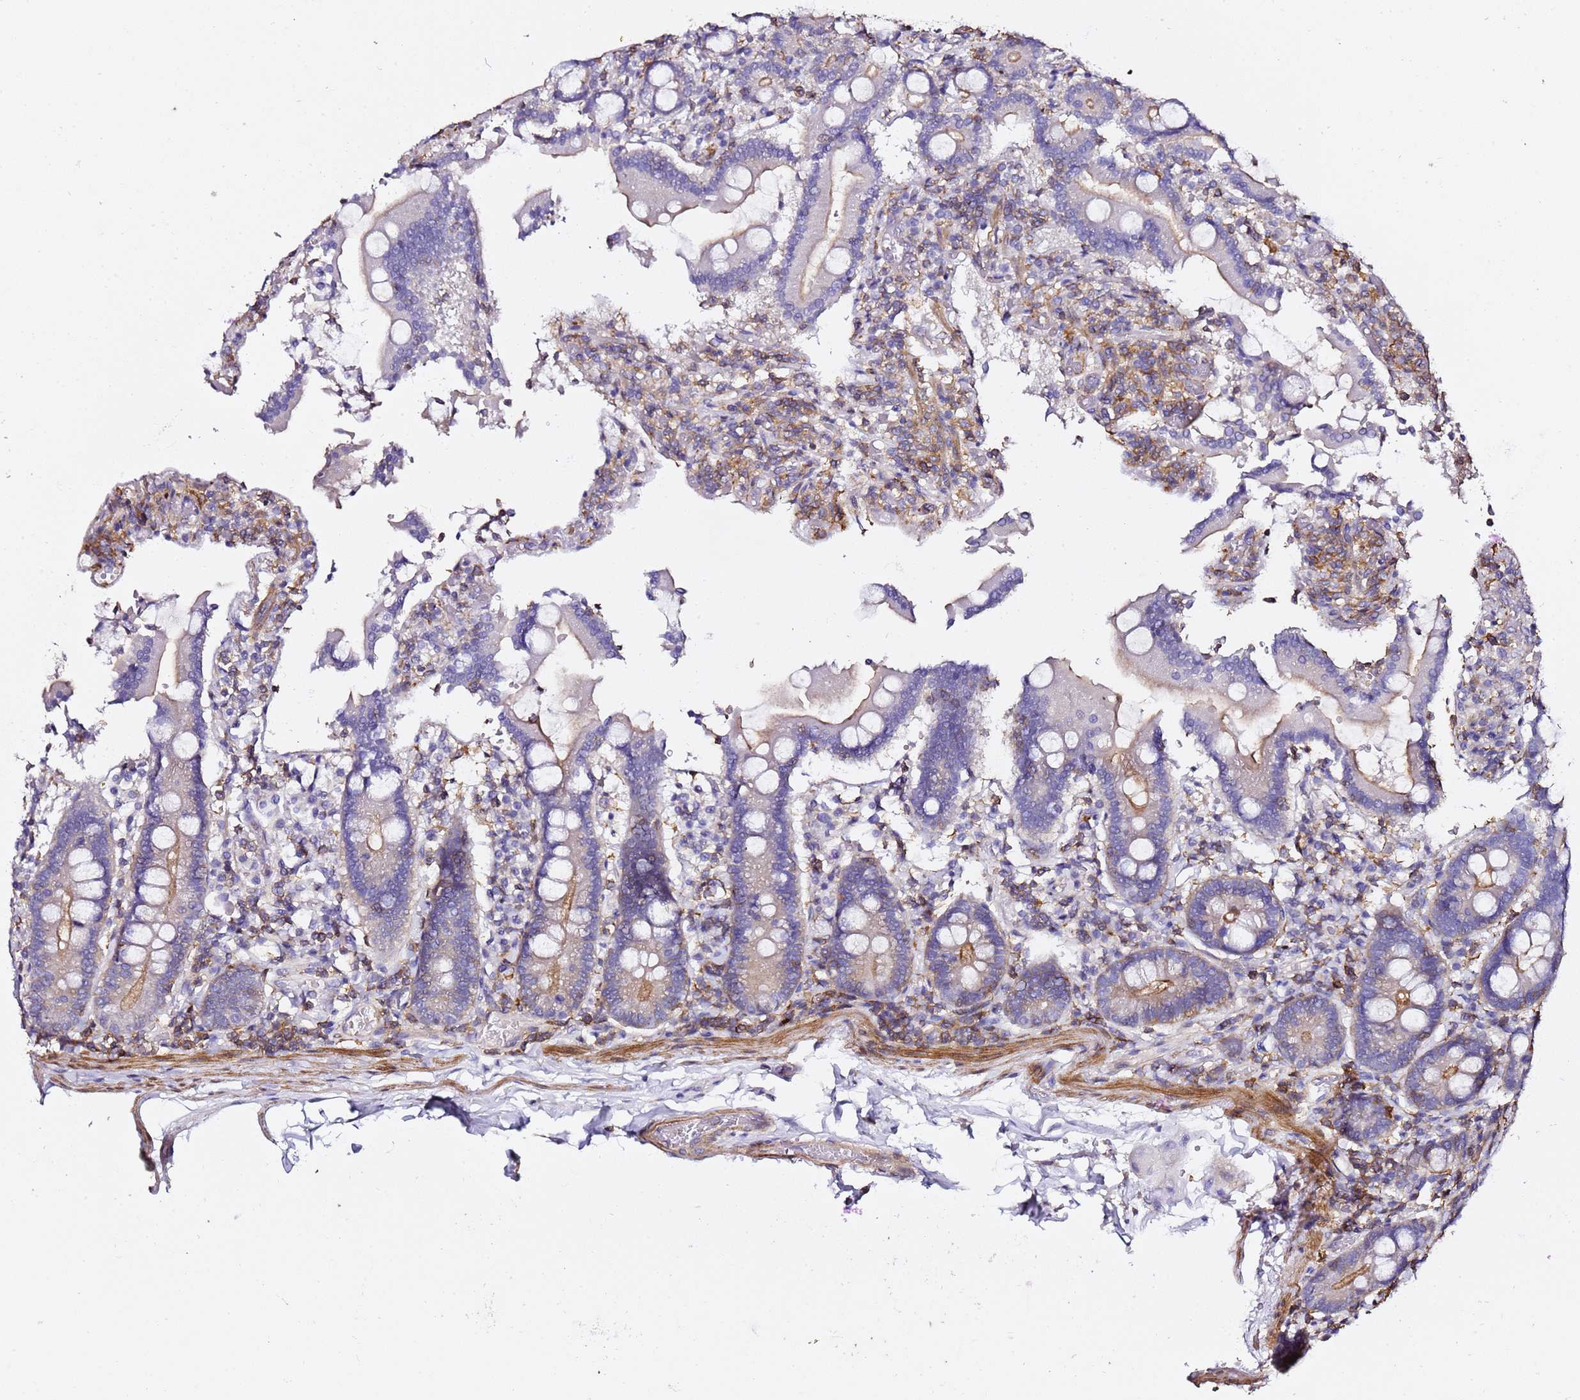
{"staining": {"intensity": "strong", "quantity": "<25%", "location": "cytoplasmic/membranous"}, "tissue": "duodenum", "cell_type": "Glandular cells", "image_type": "normal", "snomed": [{"axis": "morphology", "description": "Normal tissue, NOS"}, {"axis": "topography", "description": "Duodenum"}], "caption": "Immunohistochemistry micrograph of normal duodenum stained for a protein (brown), which displays medium levels of strong cytoplasmic/membranous positivity in approximately <25% of glandular cells.", "gene": "ZFP36L2", "patient": {"sex": "male", "age": 55}}